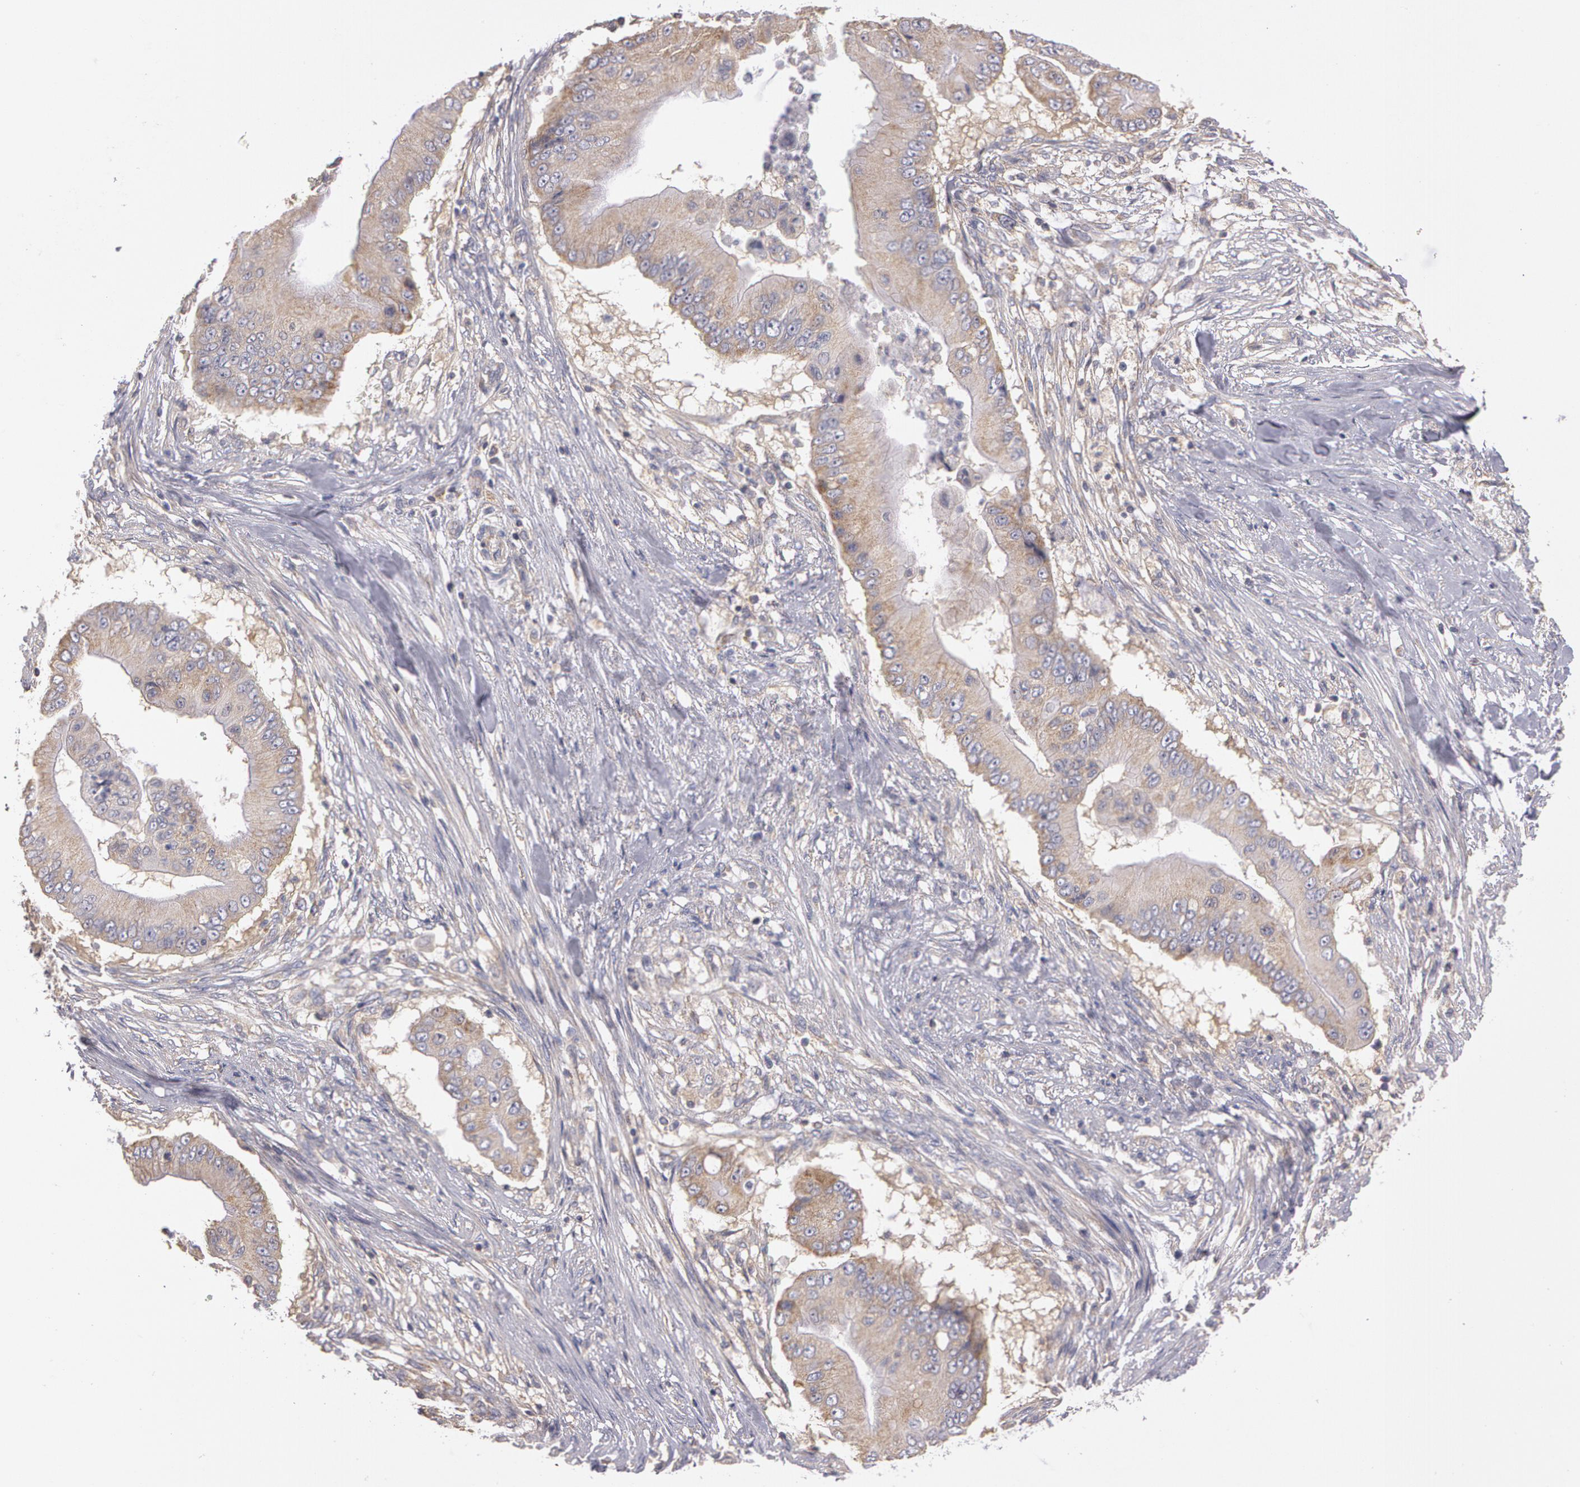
{"staining": {"intensity": "weak", "quantity": "25%-75%", "location": "cytoplasmic/membranous"}, "tissue": "pancreatic cancer", "cell_type": "Tumor cells", "image_type": "cancer", "snomed": [{"axis": "morphology", "description": "Adenocarcinoma, NOS"}, {"axis": "topography", "description": "Pancreas"}], "caption": "Weak cytoplasmic/membranous expression is appreciated in approximately 25%-75% of tumor cells in pancreatic cancer (adenocarcinoma).", "gene": "NEK9", "patient": {"sex": "male", "age": 62}}